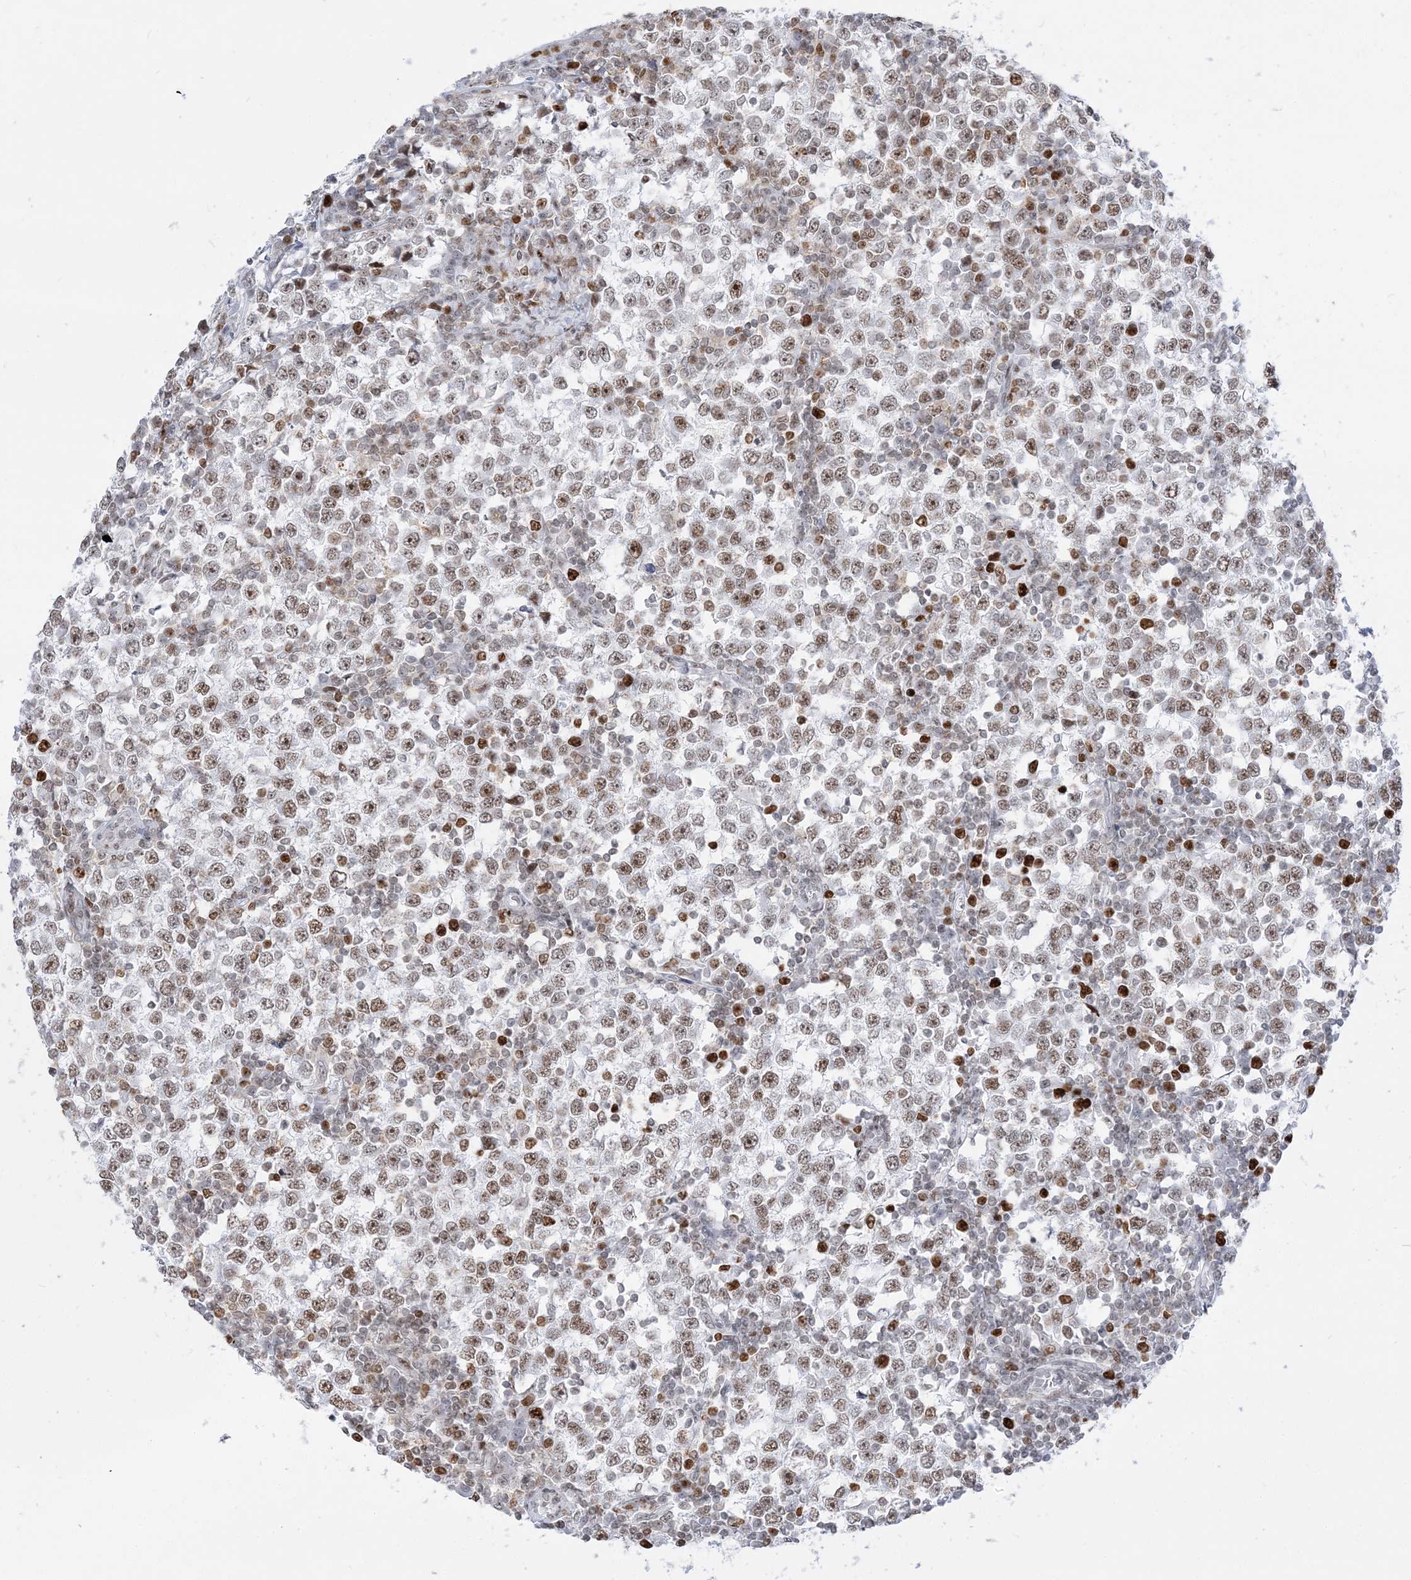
{"staining": {"intensity": "moderate", "quantity": ">75%", "location": "nuclear"}, "tissue": "testis cancer", "cell_type": "Tumor cells", "image_type": "cancer", "snomed": [{"axis": "morphology", "description": "Seminoma, NOS"}, {"axis": "topography", "description": "Testis"}], "caption": "Testis cancer (seminoma) tissue reveals moderate nuclear staining in about >75% of tumor cells Nuclei are stained in blue.", "gene": "DDX21", "patient": {"sex": "male", "age": 65}}